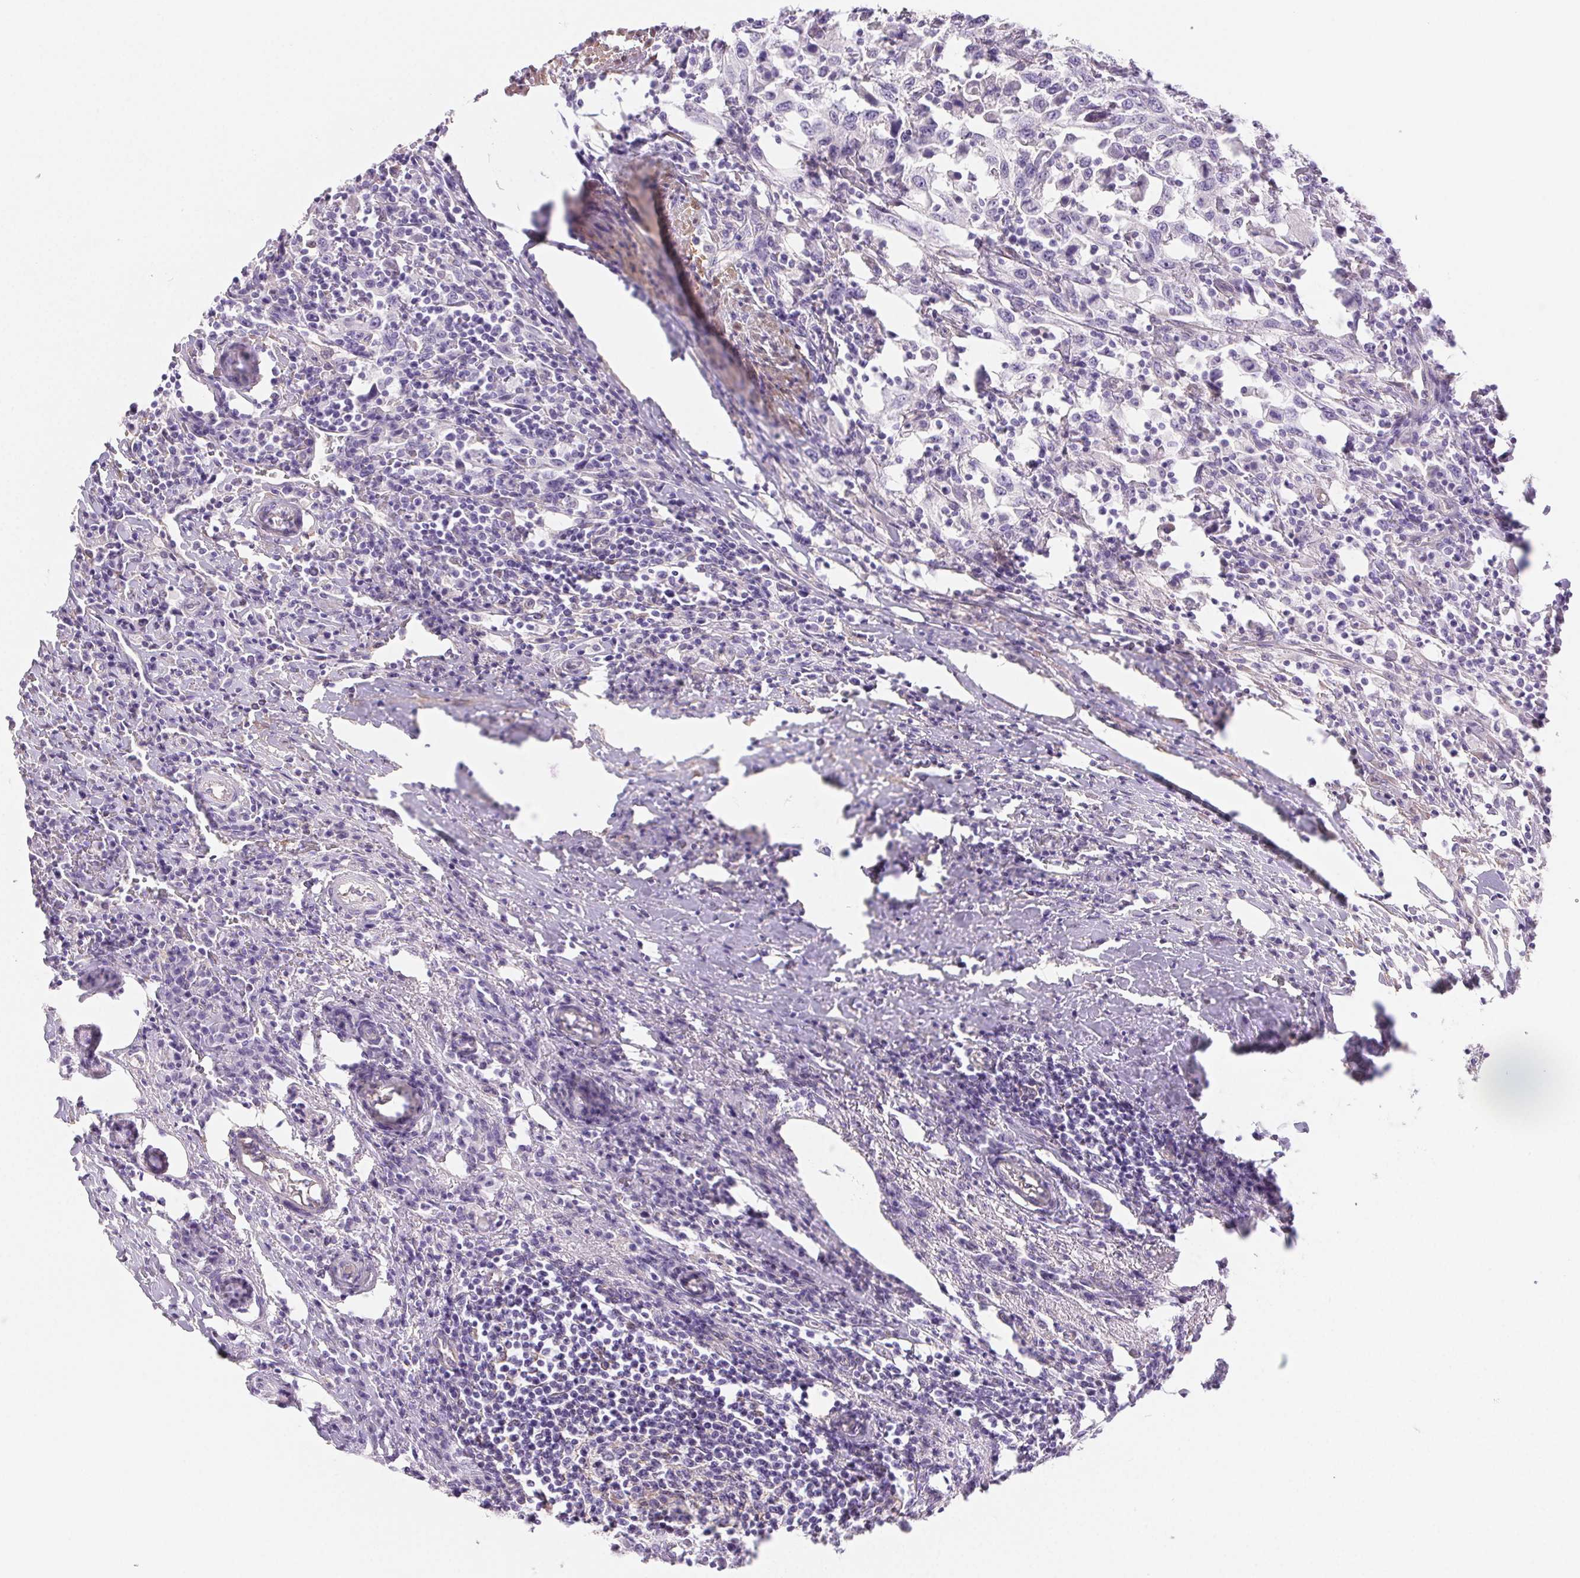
{"staining": {"intensity": "negative", "quantity": "none", "location": "none"}, "tissue": "urothelial cancer", "cell_type": "Tumor cells", "image_type": "cancer", "snomed": [{"axis": "morphology", "description": "Urothelial carcinoma, High grade"}, {"axis": "topography", "description": "Urinary bladder"}], "caption": "An image of human high-grade urothelial carcinoma is negative for staining in tumor cells.", "gene": "PNLIP", "patient": {"sex": "male", "age": 61}}